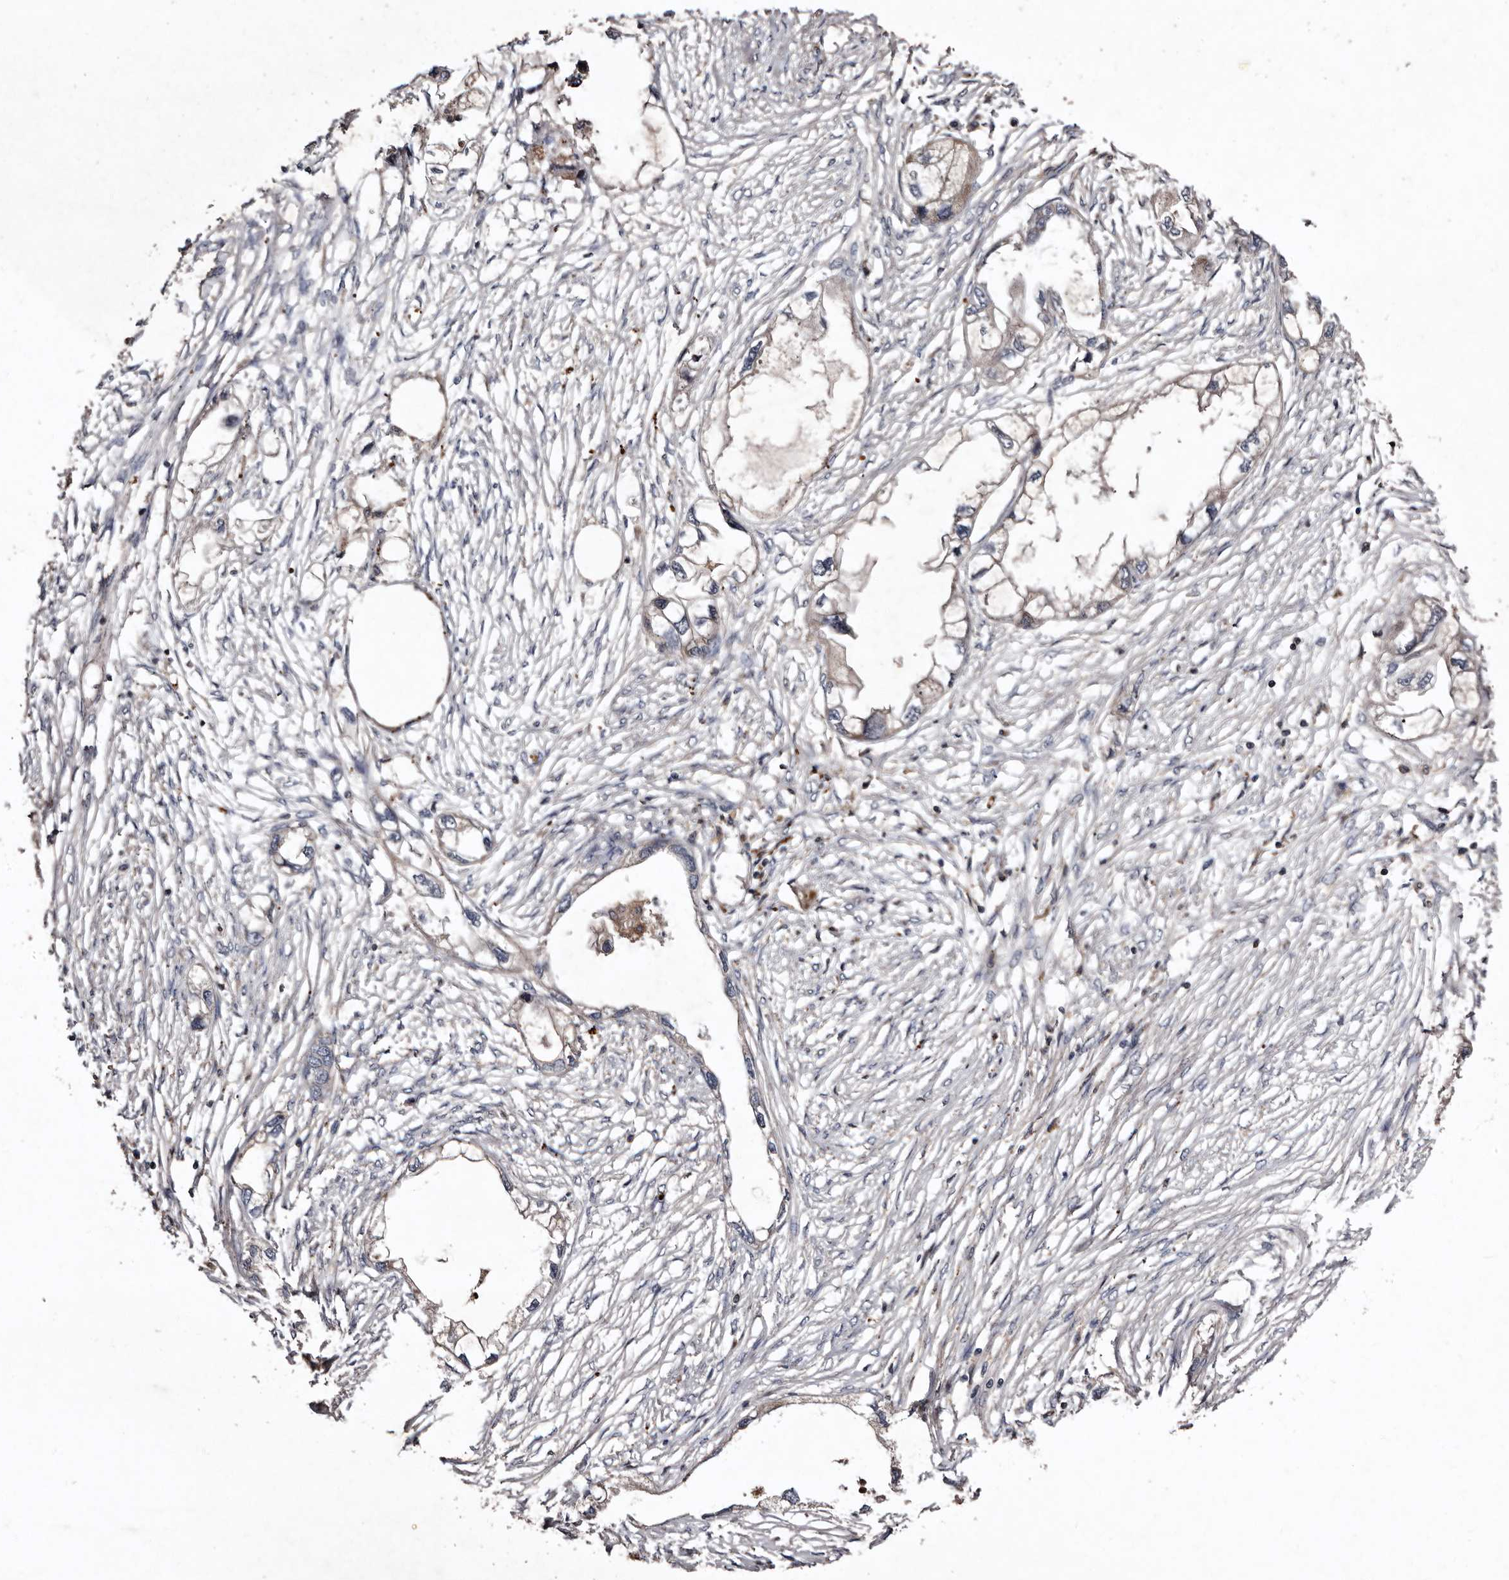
{"staining": {"intensity": "negative", "quantity": "none", "location": "none"}, "tissue": "endometrial cancer", "cell_type": "Tumor cells", "image_type": "cancer", "snomed": [{"axis": "morphology", "description": "Adenocarcinoma, NOS"}, {"axis": "morphology", "description": "Adenocarcinoma, metastatic, NOS"}, {"axis": "topography", "description": "Adipose tissue"}, {"axis": "topography", "description": "Endometrium"}], "caption": "Tumor cells show no significant expression in endometrial adenocarcinoma. Brightfield microscopy of IHC stained with DAB (brown) and hematoxylin (blue), captured at high magnification.", "gene": "PRKD3", "patient": {"sex": "female", "age": 67}}